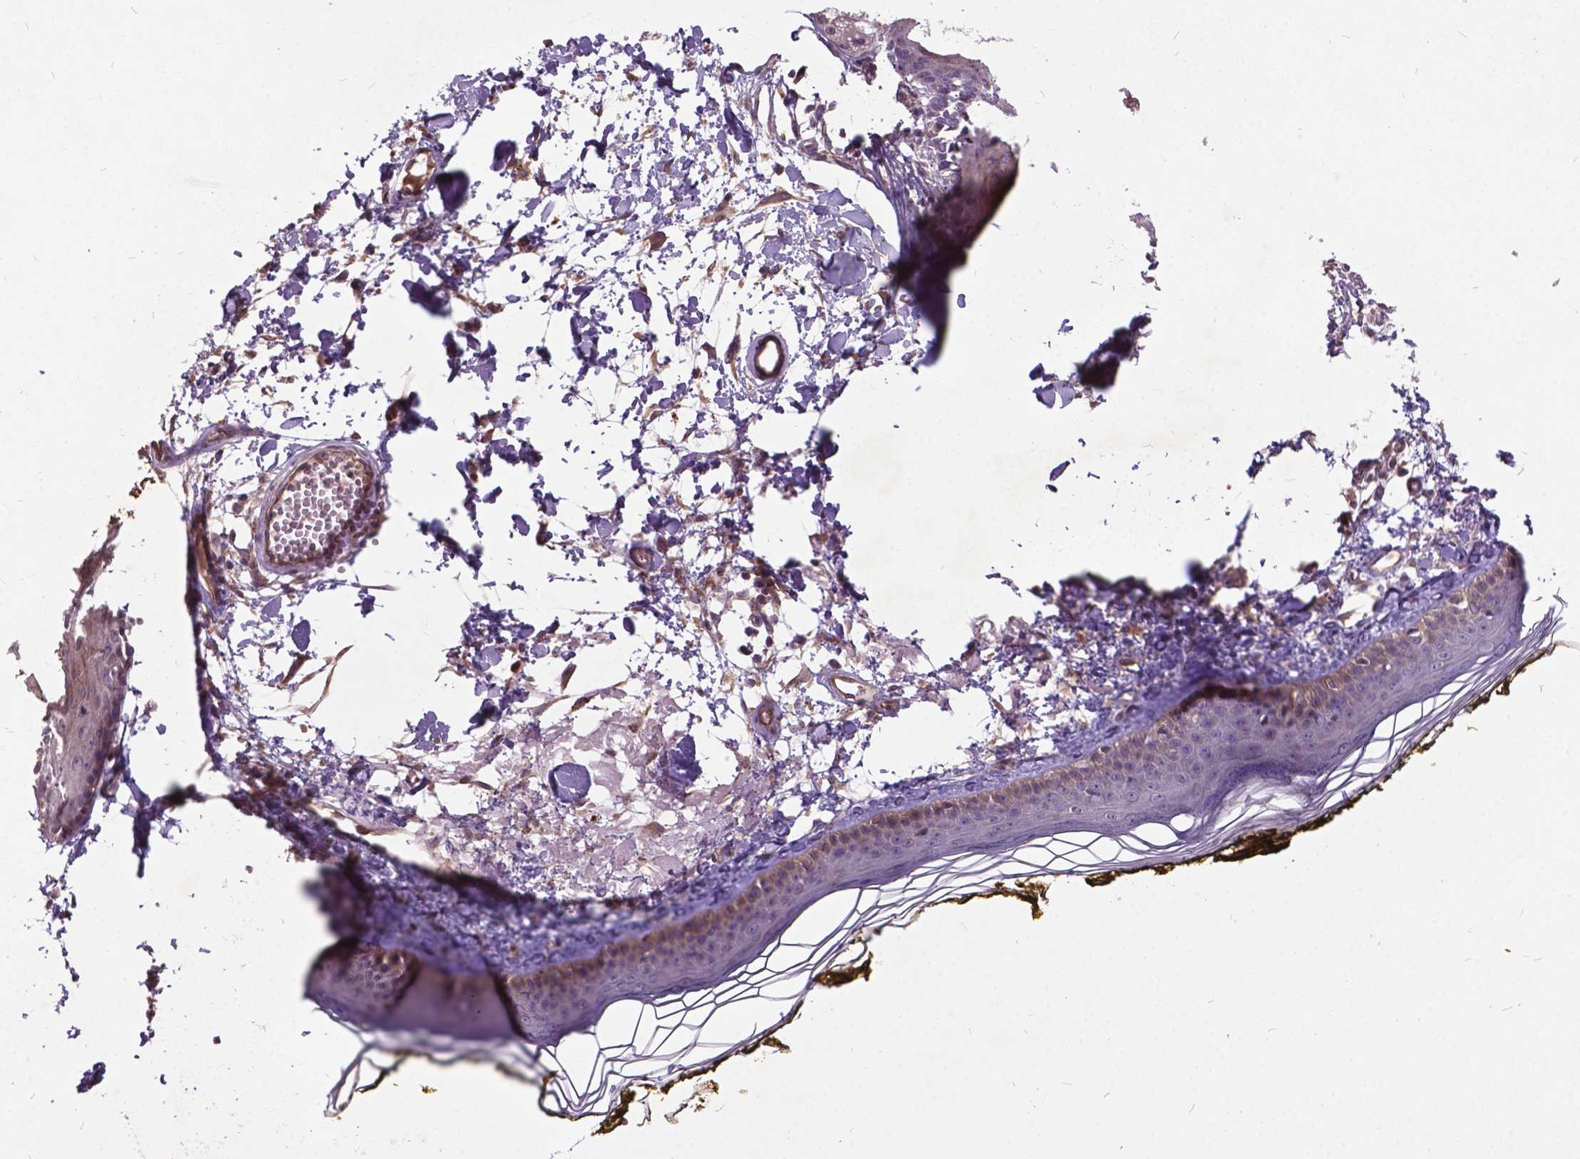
{"staining": {"intensity": "weak", "quantity": ">75%", "location": "cytoplasmic/membranous"}, "tissue": "skin", "cell_type": "Fibroblasts", "image_type": "normal", "snomed": [{"axis": "morphology", "description": "Normal tissue, NOS"}, {"axis": "topography", "description": "Skin"}], "caption": "Immunohistochemical staining of normal skin displays weak cytoplasmic/membranous protein positivity in about >75% of fibroblasts.", "gene": "AP1S3", "patient": {"sex": "male", "age": 76}}